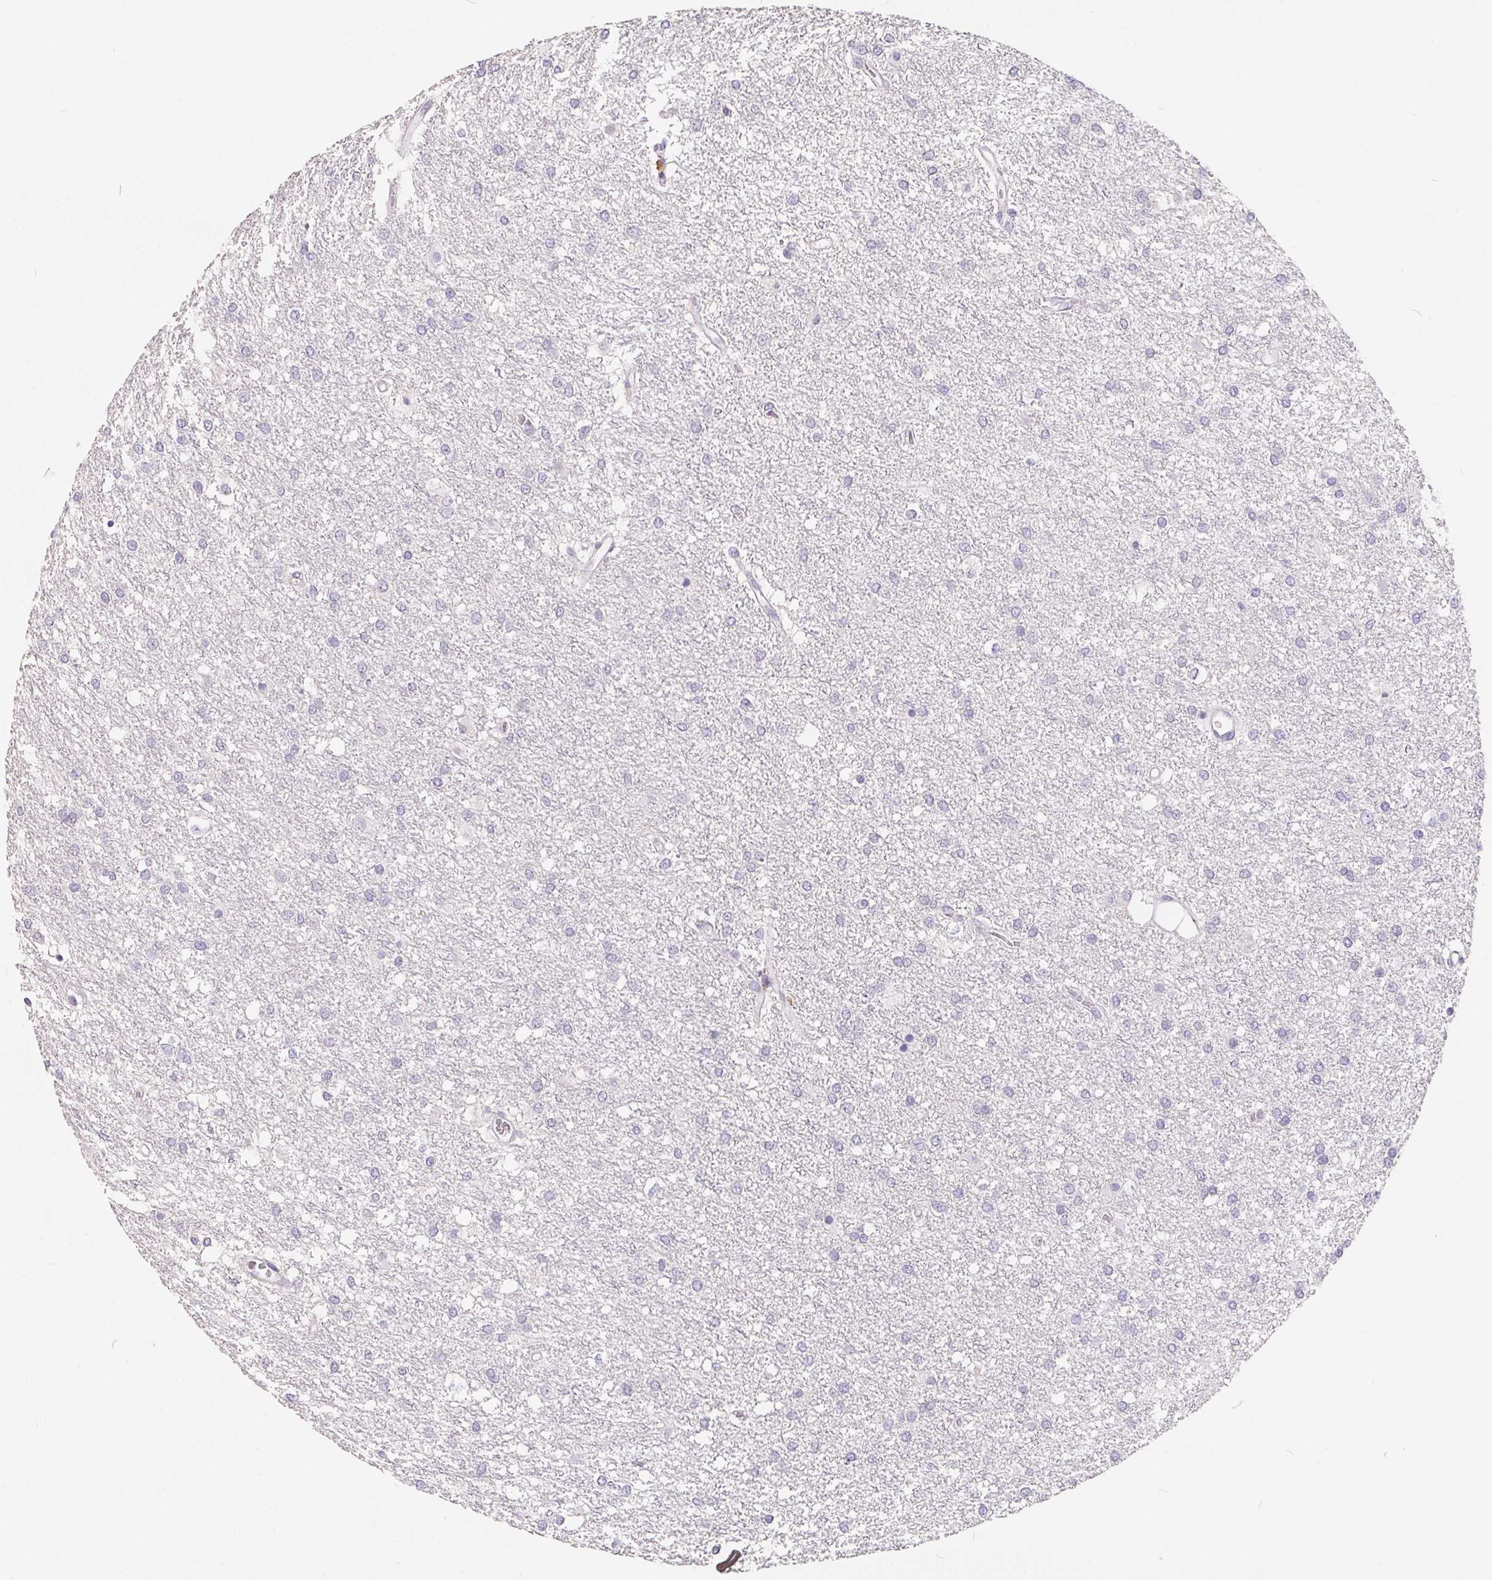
{"staining": {"intensity": "negative", "quantity": "none", "location": "none"}, "tissue": "glioma", "cell_type": "Tumor cells", "image_type": "cancer", "snomed": [{"axis": "morphology", "description": "Glioma, malignant, High grade"}, {"axis": "topography", "description": "Brain"}], "caption": "Glioma was stained to show a protein in brown. There is no significant staining in tumor cells. (IHC, brightfield microscopy, high magnification).", "gene": "FDX1", "patient": {"sex": "female", "age": 61}}